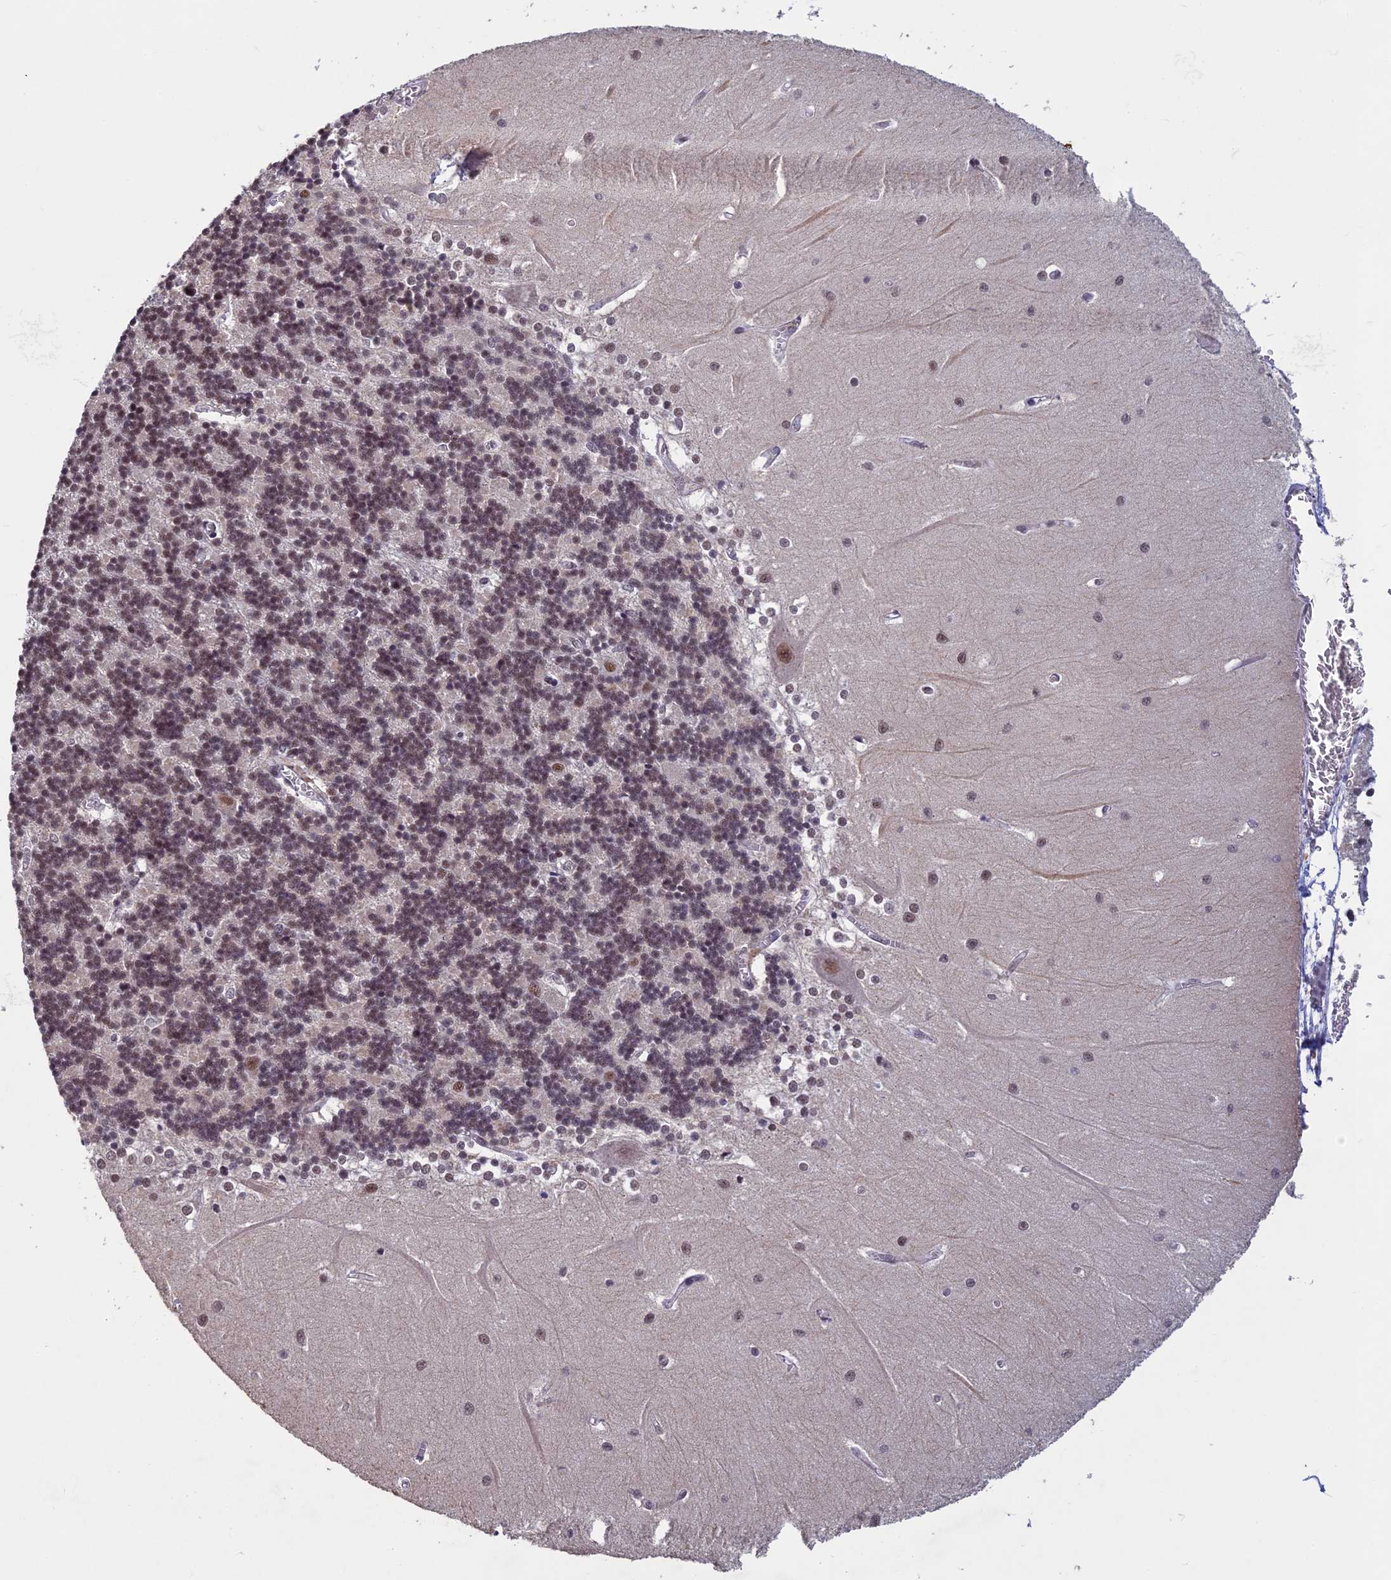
{"staining": {"intensity": "moderate", "quantity": ">75%", "location": "nuclear"}, "tissue": "cerebellum", "cell_type": "Cells in granular layer", "image_type": "normal", "snomed": [{"axis": "morphology", "description": "Normal tissue, NOS"}, {"axis": "topography", "description": "Cerebellum"}], "caption": "DAB (3,3'-diaminobenzidine) immunohistochemical staining of benign cerebellum shows moderate nuclear protein staining in approximately >75% of cells in granular layer. (Stains: DAB in brown, nuclei in blue, Microscopy: brightfield microscopy at high magnification).", "gene": "RNF40", "patient": {"sex": "male", "age": 37}}